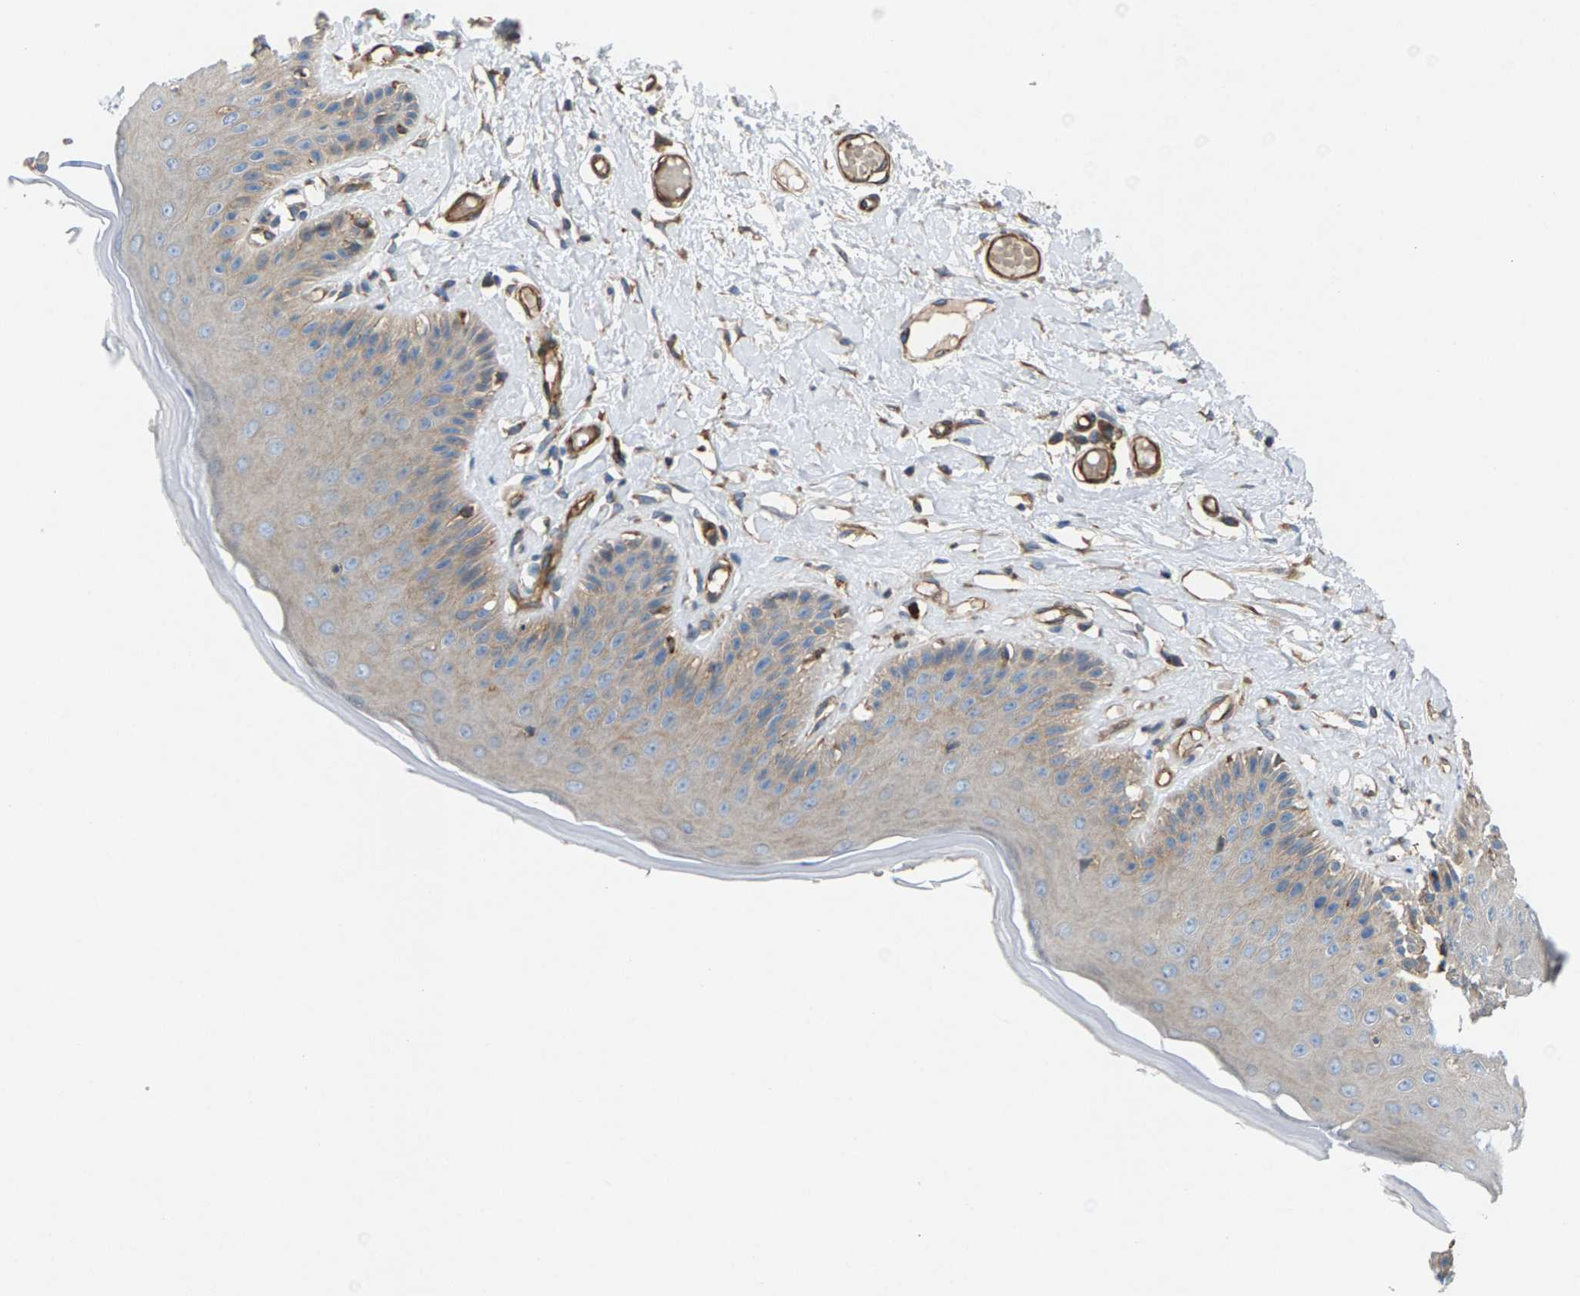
{"staining": {"intensity": "weak", "quantity": "<25%", "location": "cytoplasmic/membranous"}, "tissue": "skin", "cell_type": "Epidermal cells", "image_type": "normal", "snomed": [{"axis": "morphology", "description": "Normal tissue, NOS"}, {"axis": "topography", "description": "Vulva"}], "caption": "Human skin stained for a protein using immunohistochemistry (IHC) shows no staining in epidermal cells.", "gene": "PDCL", "patient": {"sex": "female", "age": 73}}